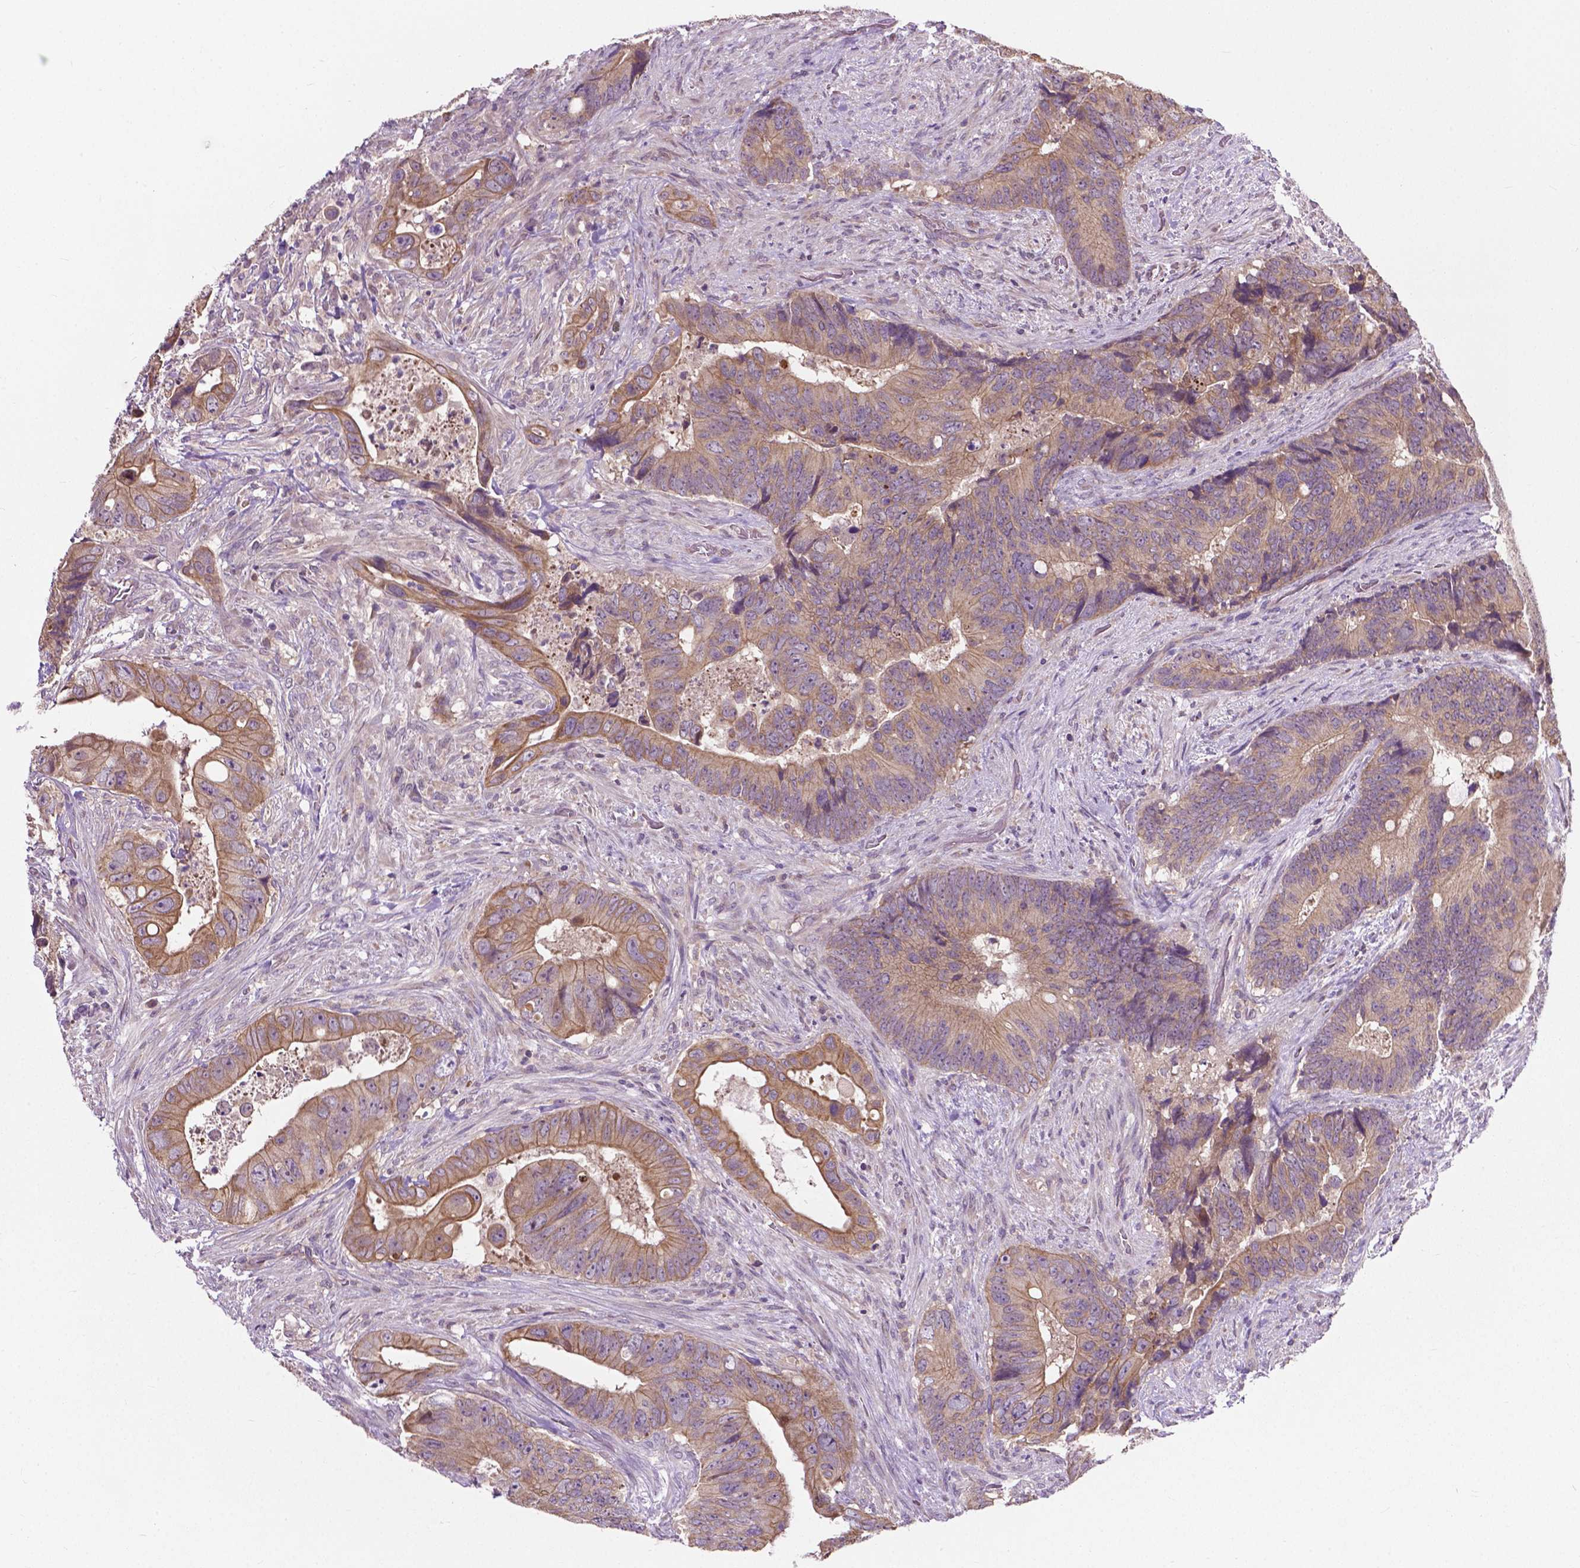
{"staining": {"intensity": "moderate", "quantity": ">75%", "location": "cytoplasmic/membranous"}, "tissue": "colorectal cancer", "cell_type": "Tumor cells", "image_type": "cancer", "snomed": [{"axis": "morphology", "description": "Adenocarcinoma, NOS"}, {"axis": "topography", "description": "Rectum"}], "caption": "This is an image of immunohistochemistry (IHC) staining of adenocarcinoma (colorectal), which shows moderate expression in the cytoplasmic/membranous of tumor cells.", "gene": "MZT1", "patient": {"sex": "male", "age": 78}}